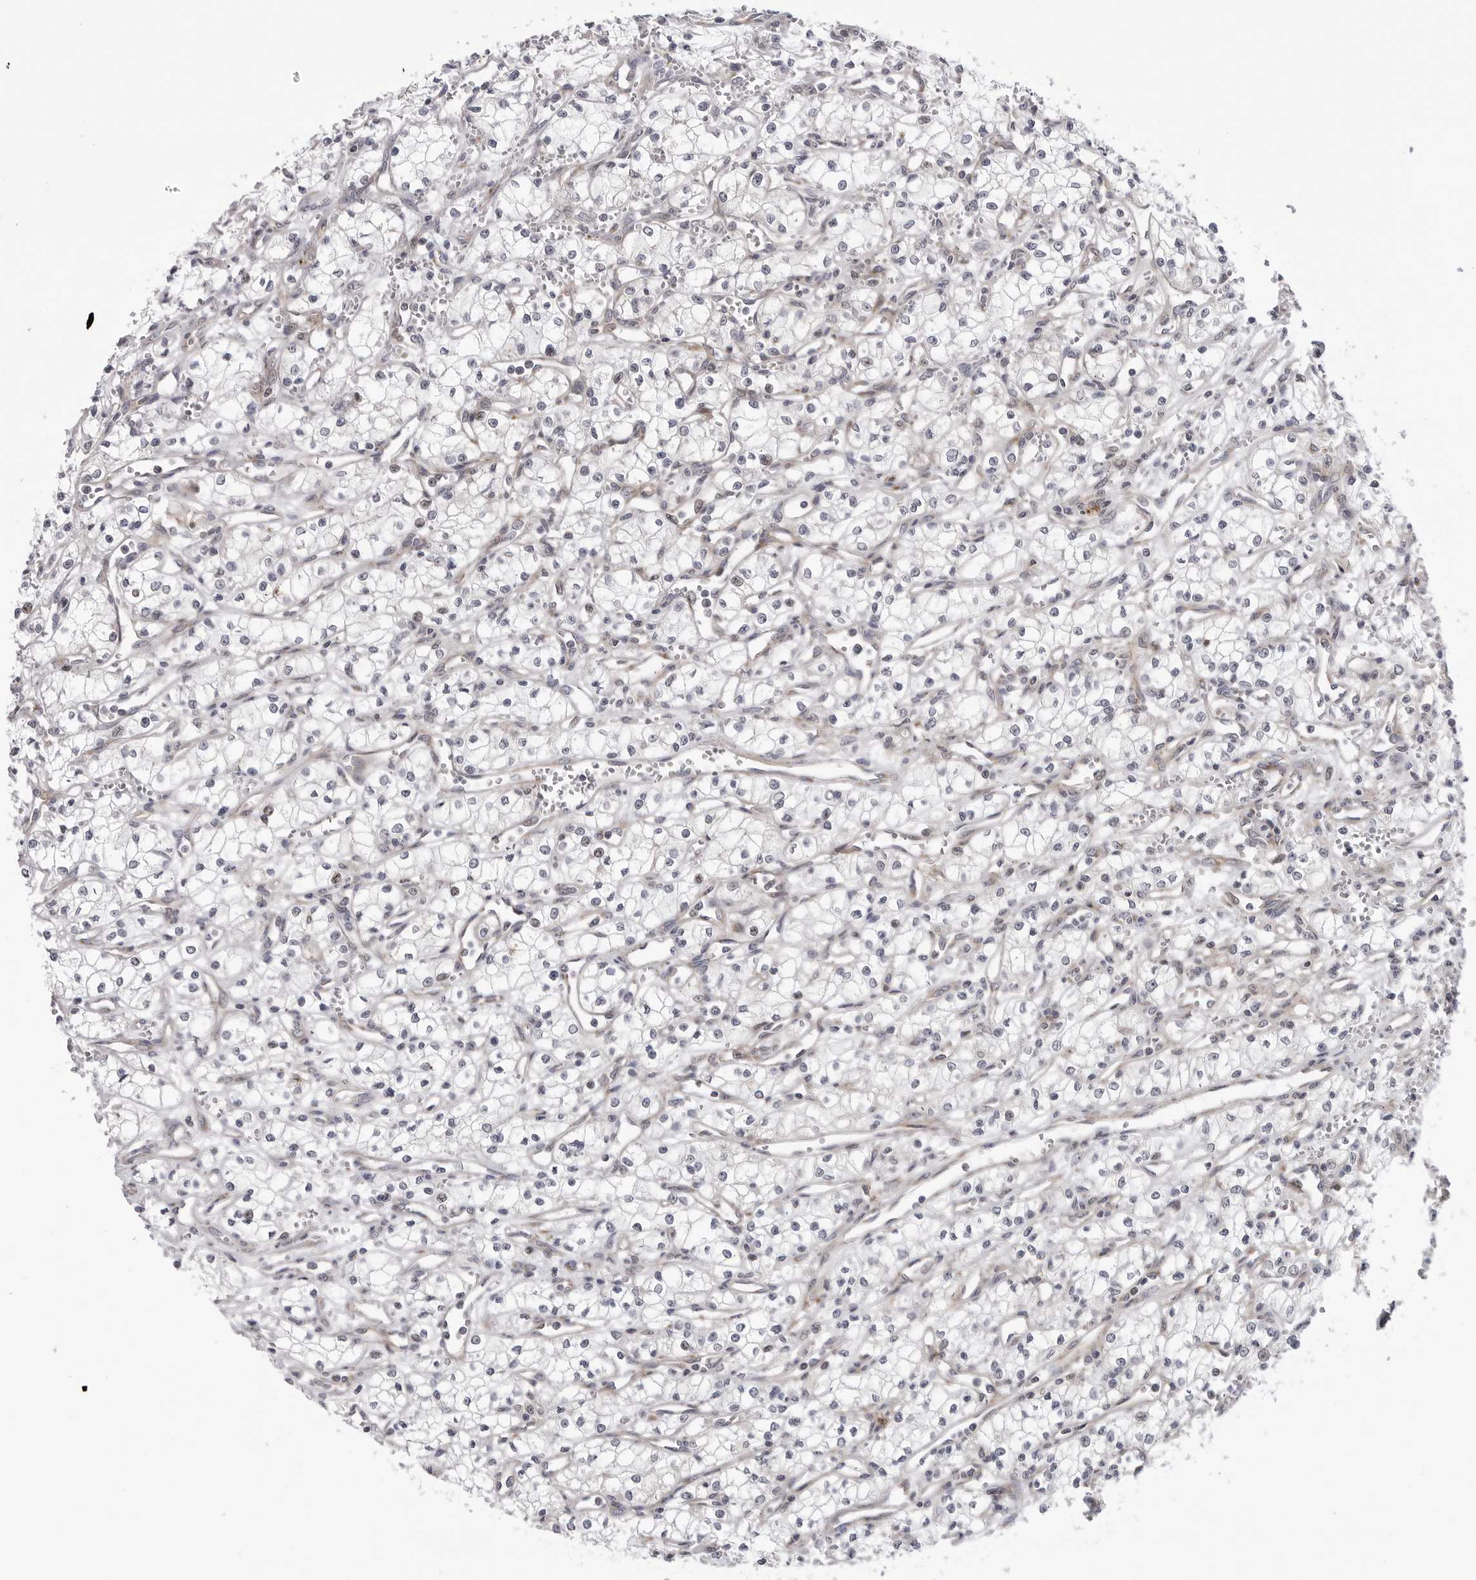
{"staining": {"intensity": "negative", "quantity": "none", "location": "none"}, "tissue": "renal cancer", "cell_type": "Tumor cells", "image_type": "cancer", "snomed": [{"axis": "morphology", "description": "Adenocarcinoma, NOS"}, {"axis": "topography", "description": "Kidney"}], "caption": "Tumor cells are negative for protein expression in human adenocarcinoma (renal). (DAB immunohistochemistry with hematoxylin counter stain).", "gene": "CDK20", "patient": {"sex": "male", "age": 59}}